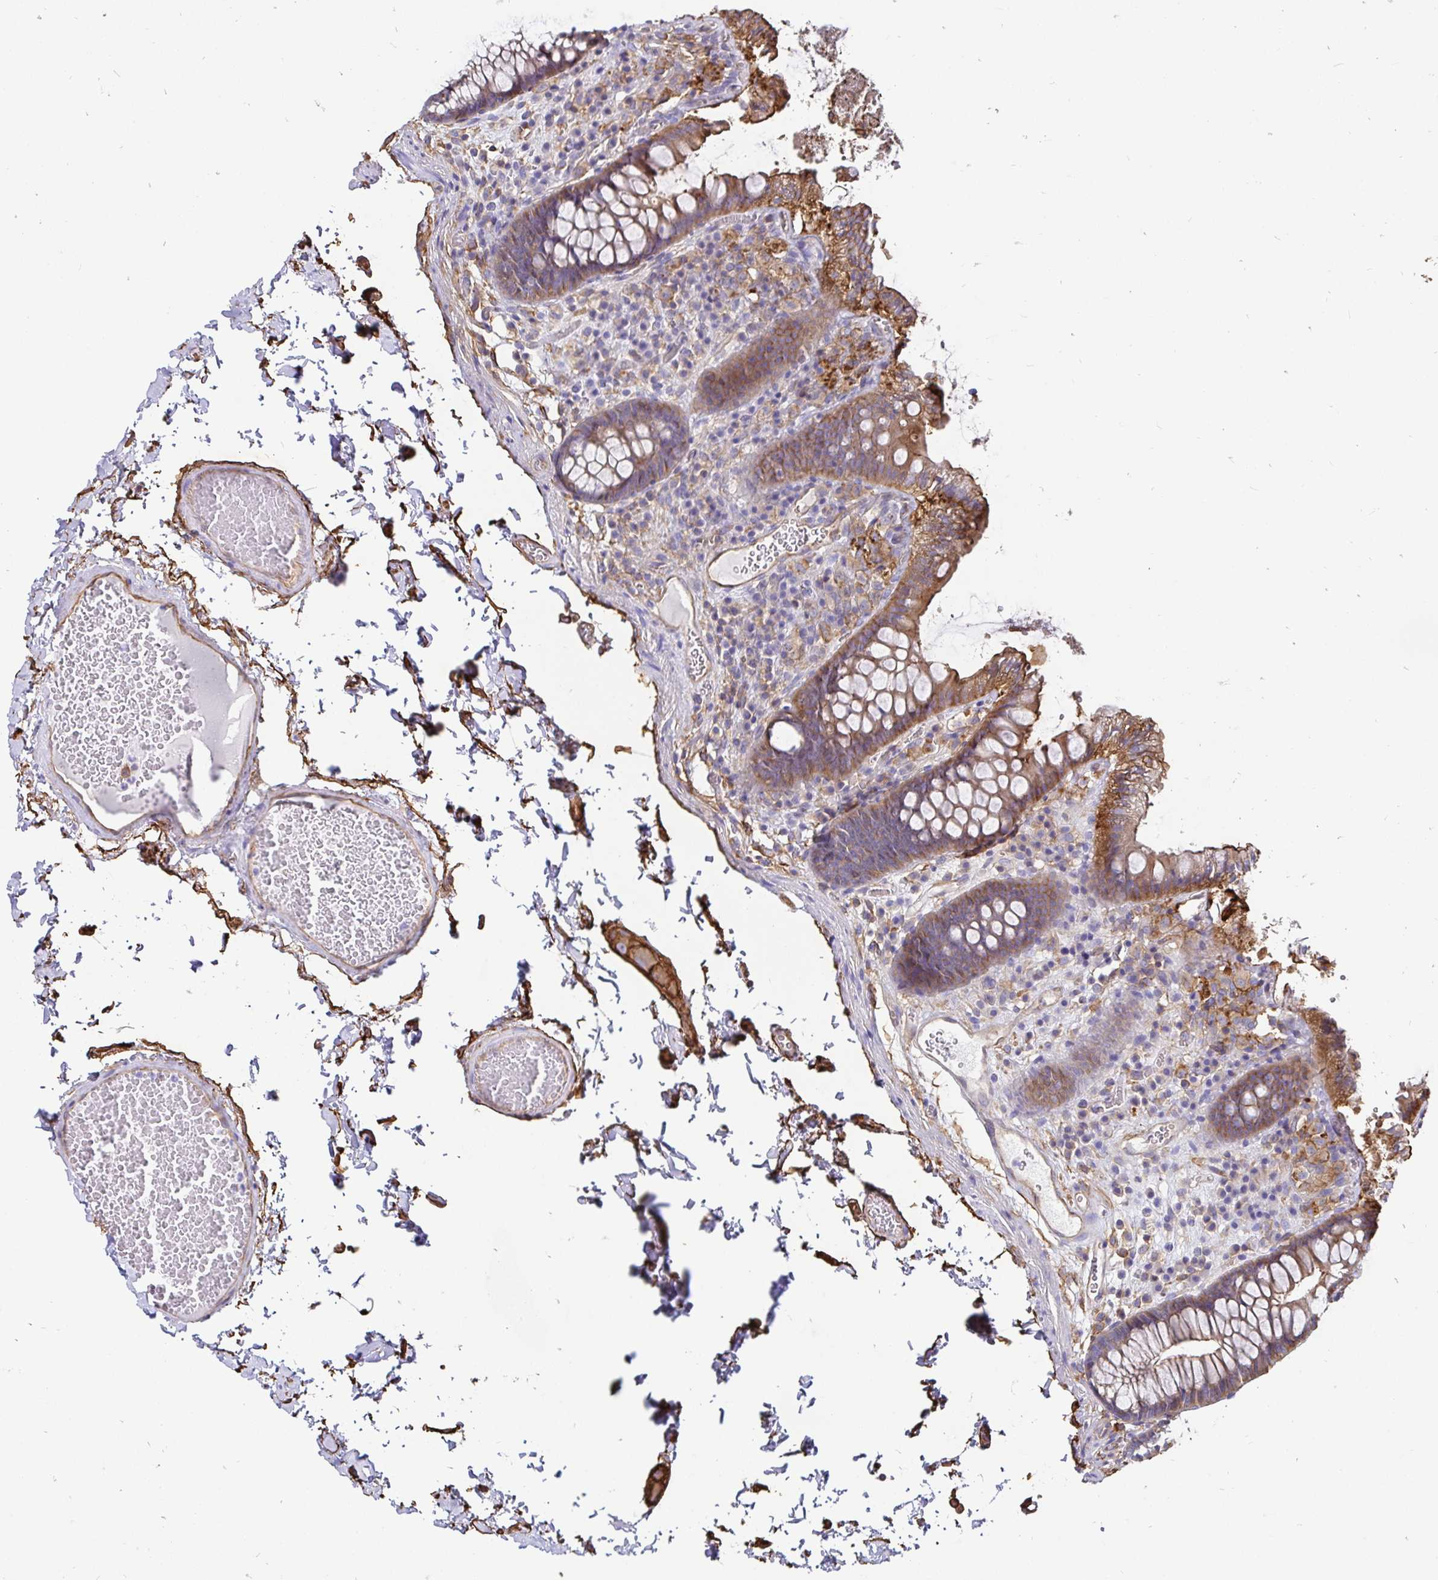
{"staining": {"intensity": "moderate", "quantity": "<25%", "location": "cytoplasmic/membranous"}, "tissue": "colon", "cell_type": "Endothelial cells", "image_type": "normal", "snomed": [{"axis": "morphology", "description": "Normal tissue, NOS"}, {"axis": "topography", "description": "Colon"}, {"axis": "topography", "description": "Peripheral nerve tissue"}], "caption": "The histopathology image exhibits a brown stain indicating the presence of a protein in the cytoplasmic/membranous of endothelial cells in colon.", "gene": "ANXA2", "patient": {"sex": "male", "age": 84}}